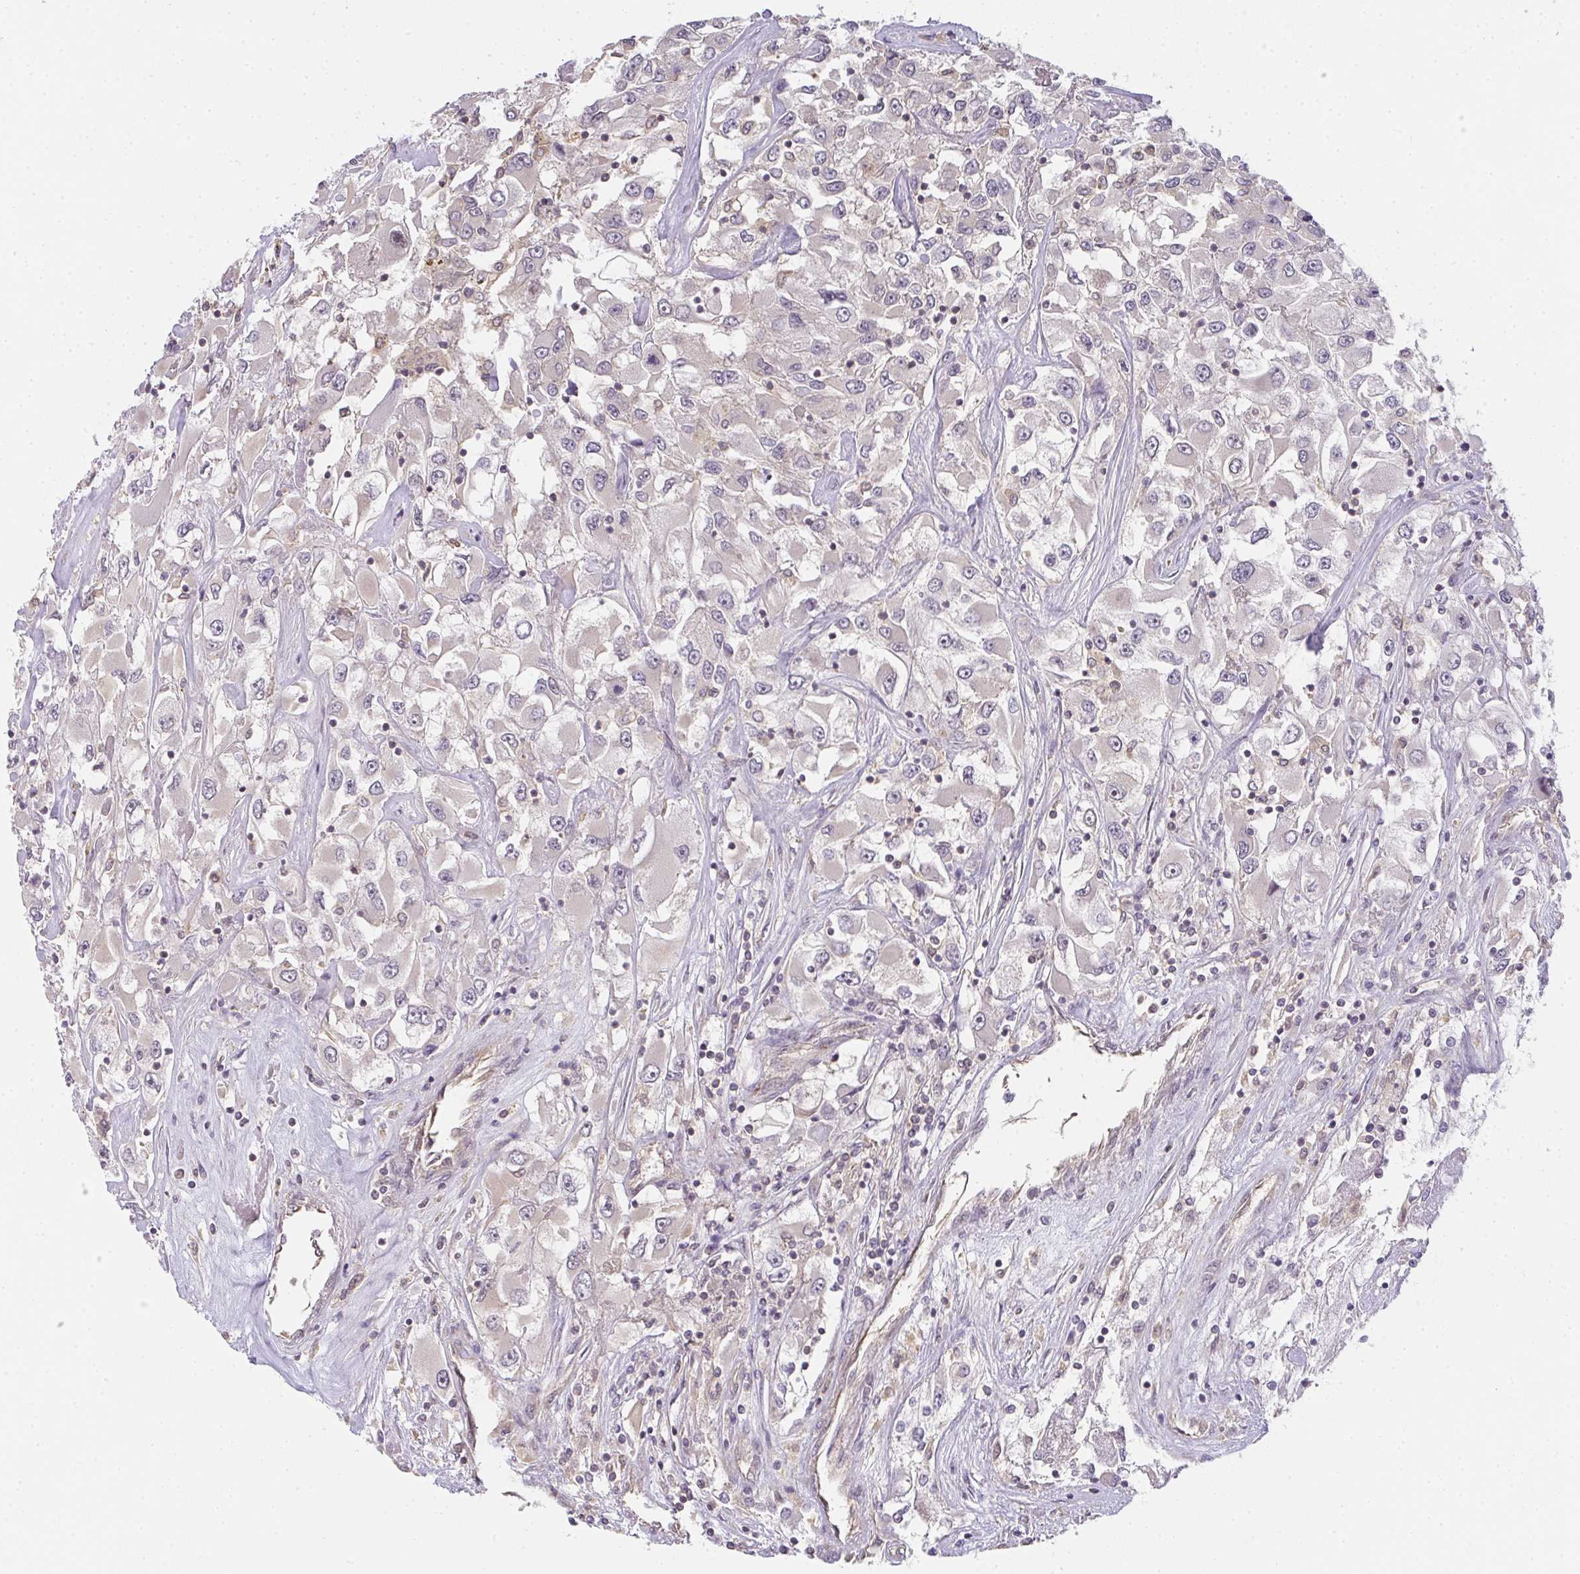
{"staining": {"intensity": "negative", "quantity": "none", "location": "none"}, "tissue": "renal cancer", "cell_type": "Tumor cells", "image_type": "cancer", "snomed": [{"axis": "morphology", "description": "Adenocarcinoma, NOS"}, {"axis": "topography", "description": "Kidney"}], "caption": "The IHC photomicrograph has no significant expression in tumor cells of renal cancer (adenocarcinoma) tissue.", "gene": "GSDMB", "patient": {"sex": "female", "age": 52}}